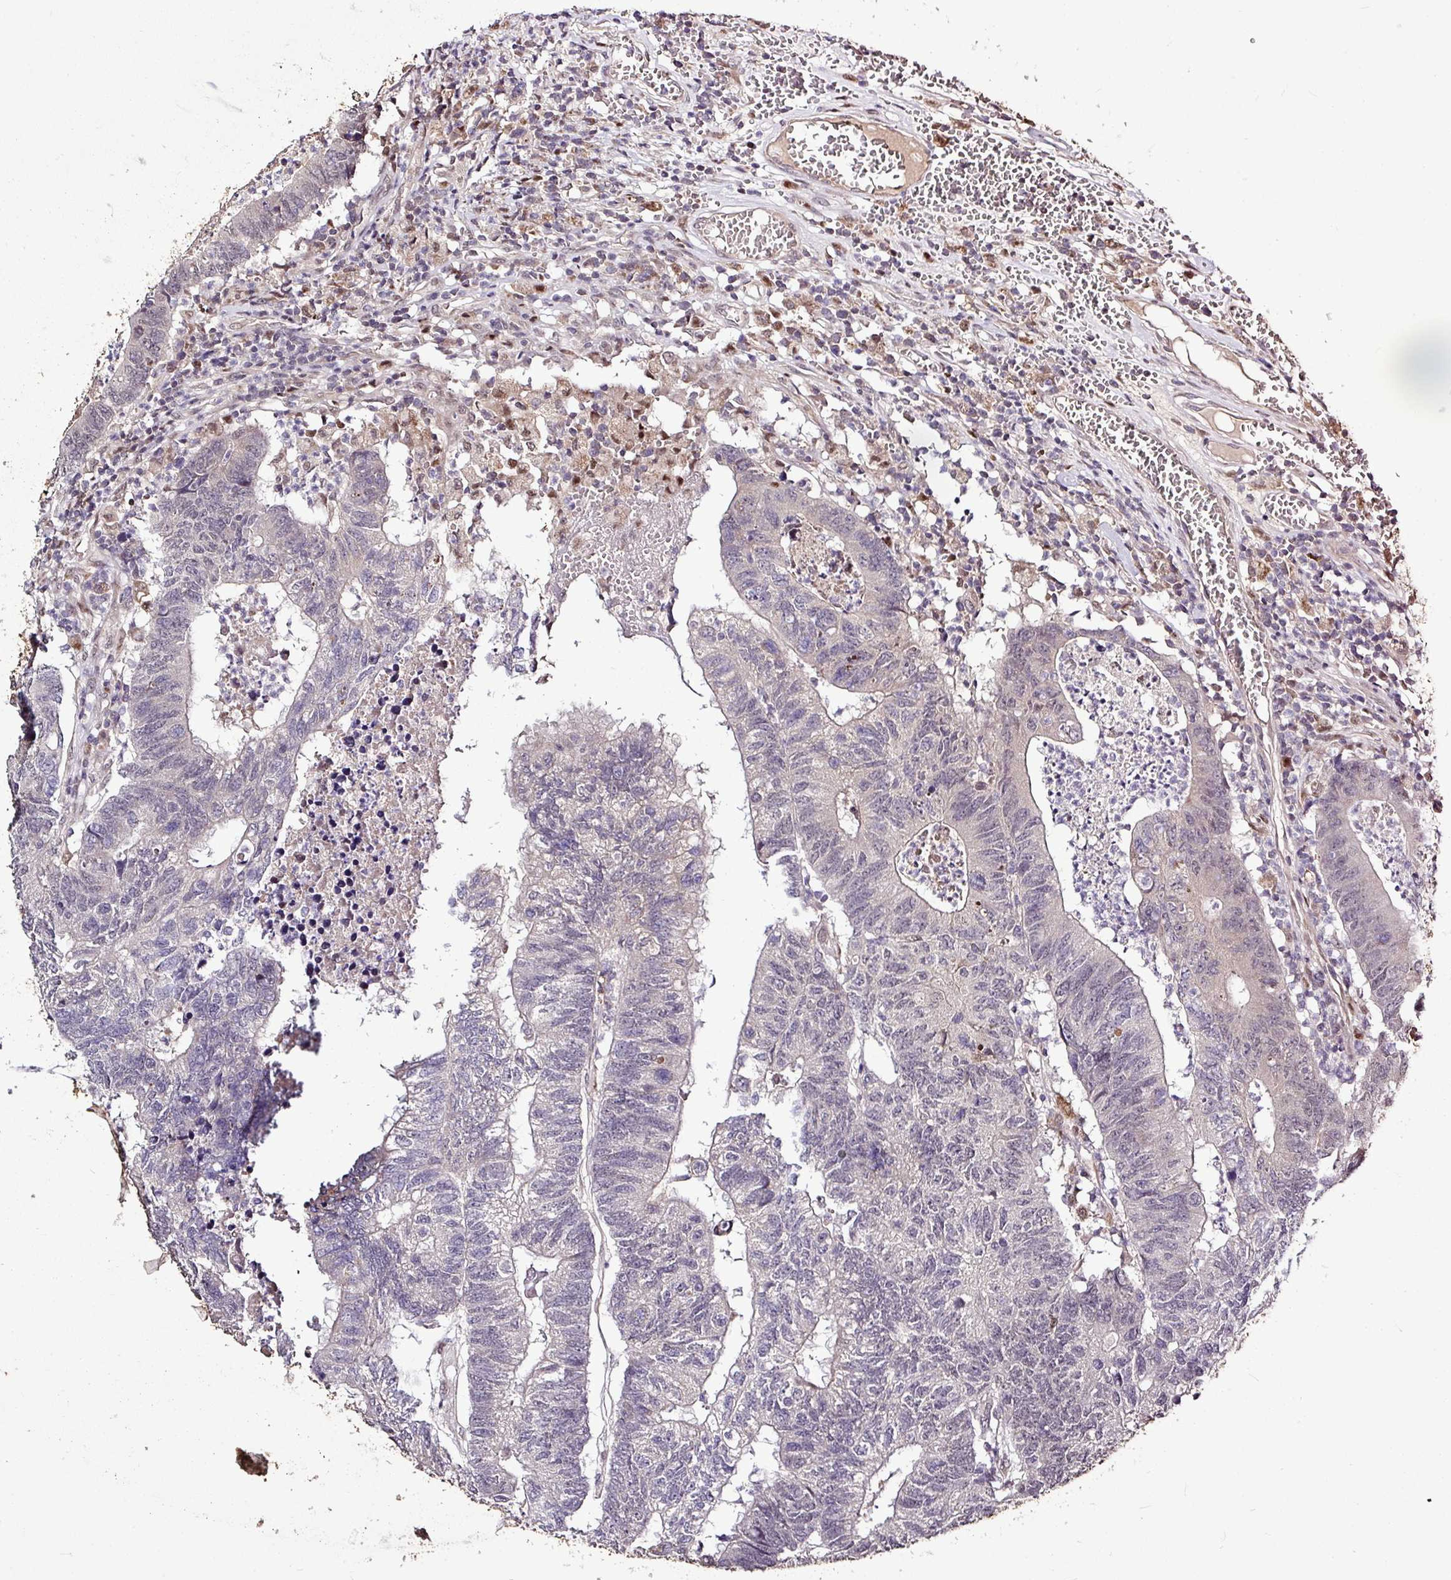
{"staining": {"intensity": "weak", "quantity": "<25%", "location": "cytoplasmic/membranous,nuclear"}, "tissue": "colorectal cancer", "cell_type": "Tumor cells", "image_type": "cancer", "snomed": [{"axis": "morphology", "description": "Adenocarcinoma, NOS"}, {"axis": "topography", "description": "Colon"}], "caption": "DAB immunohistochemical staining of colorectal cancer displays no significant positivity in tumor cells.", "gene": "SKIC2", "patient": {"sex": "female", "age": 48}}